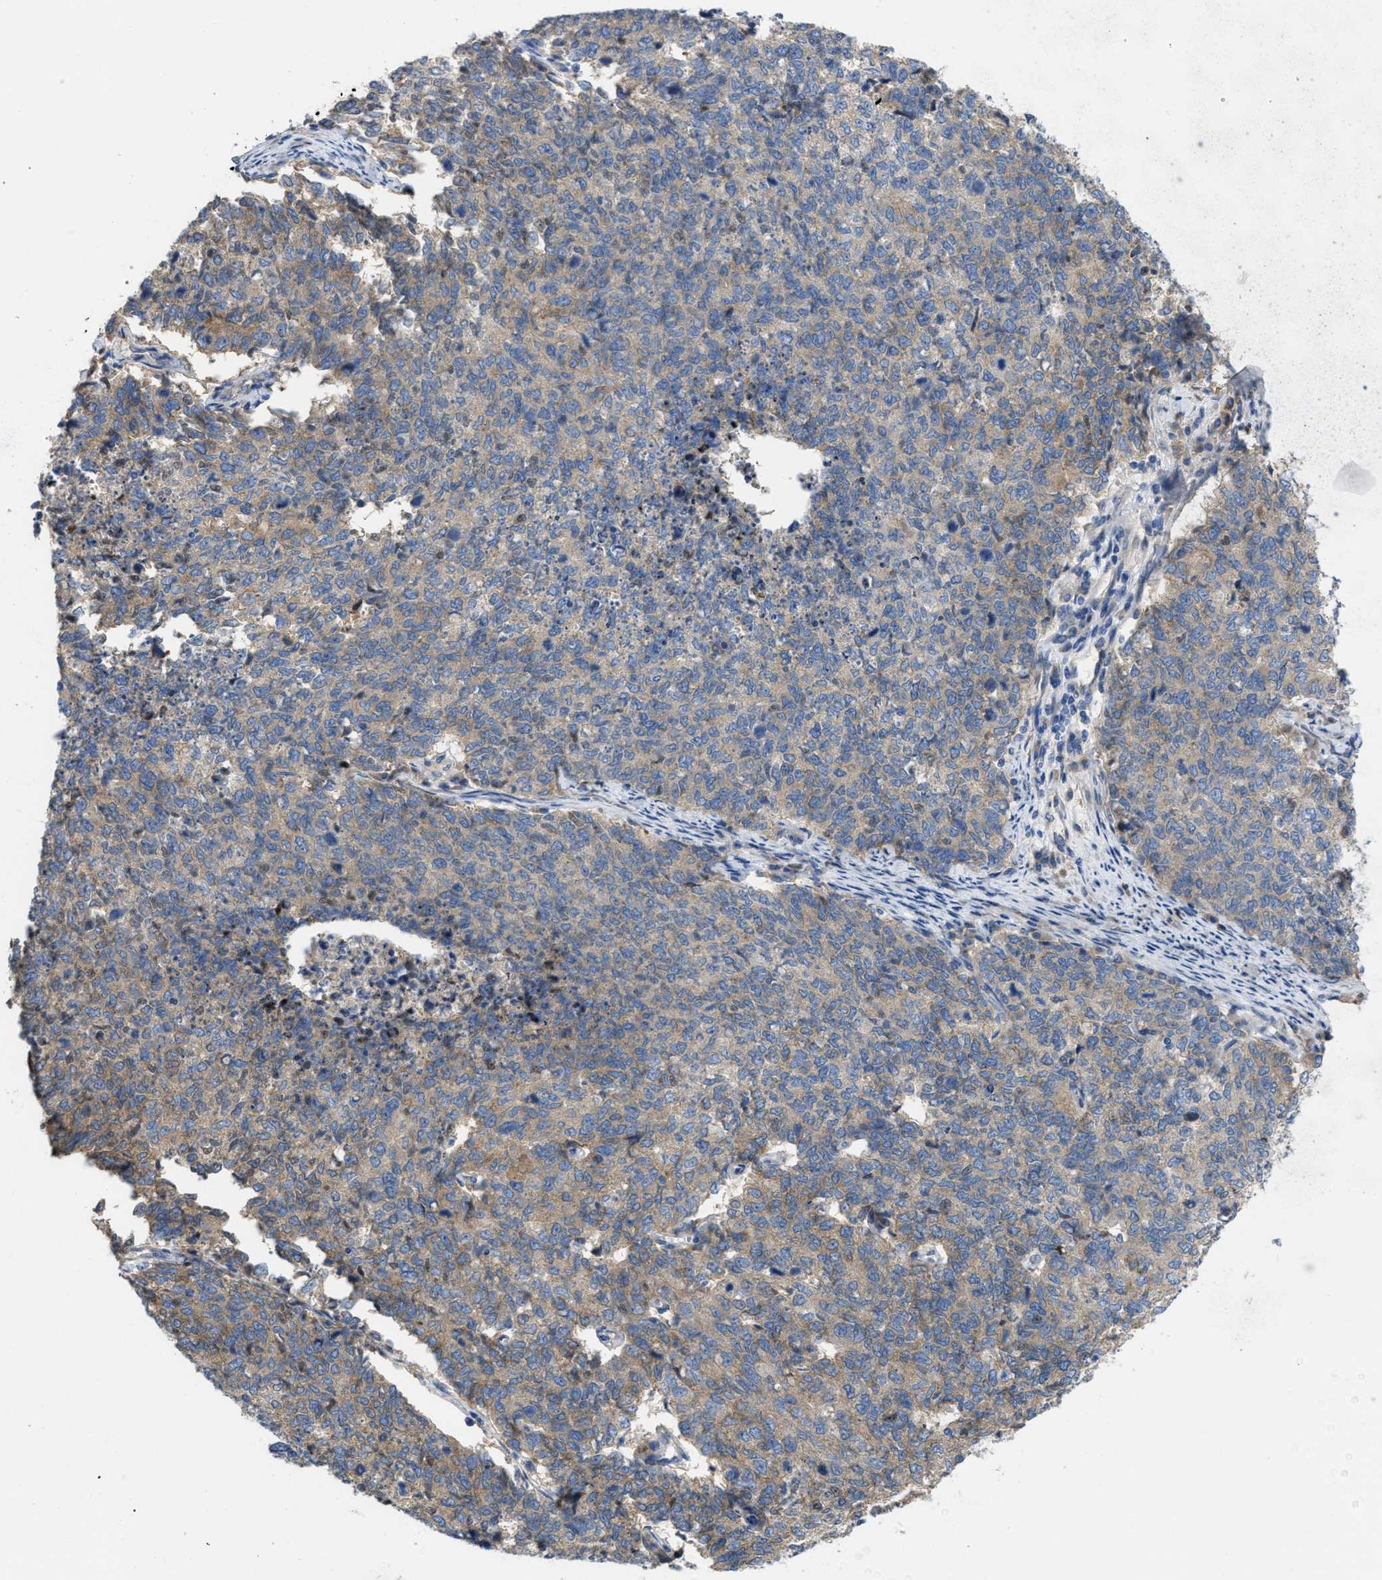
{"staining": {"intensity": "weak", "quantity": "25%-75%", "location": "cytoplasmic/membranous"}, "tissue": "cervical cancer", "cell_type": "Tumor cells", "image_type": "cancer", "snomed": [{"axis": "morphology", "description": "Squamous cell carcinoma, NOS"}, {"axis": "topography", "description": "Cervix"}], "caption": "IHC of cervical squamous cell carcinoma exhibits low levels of weak cytoplasmic/membranous staining in about 25%-75% of tumor cells.", "gene": "DHX58", "patient": {"sex": "female", "age": 63}}